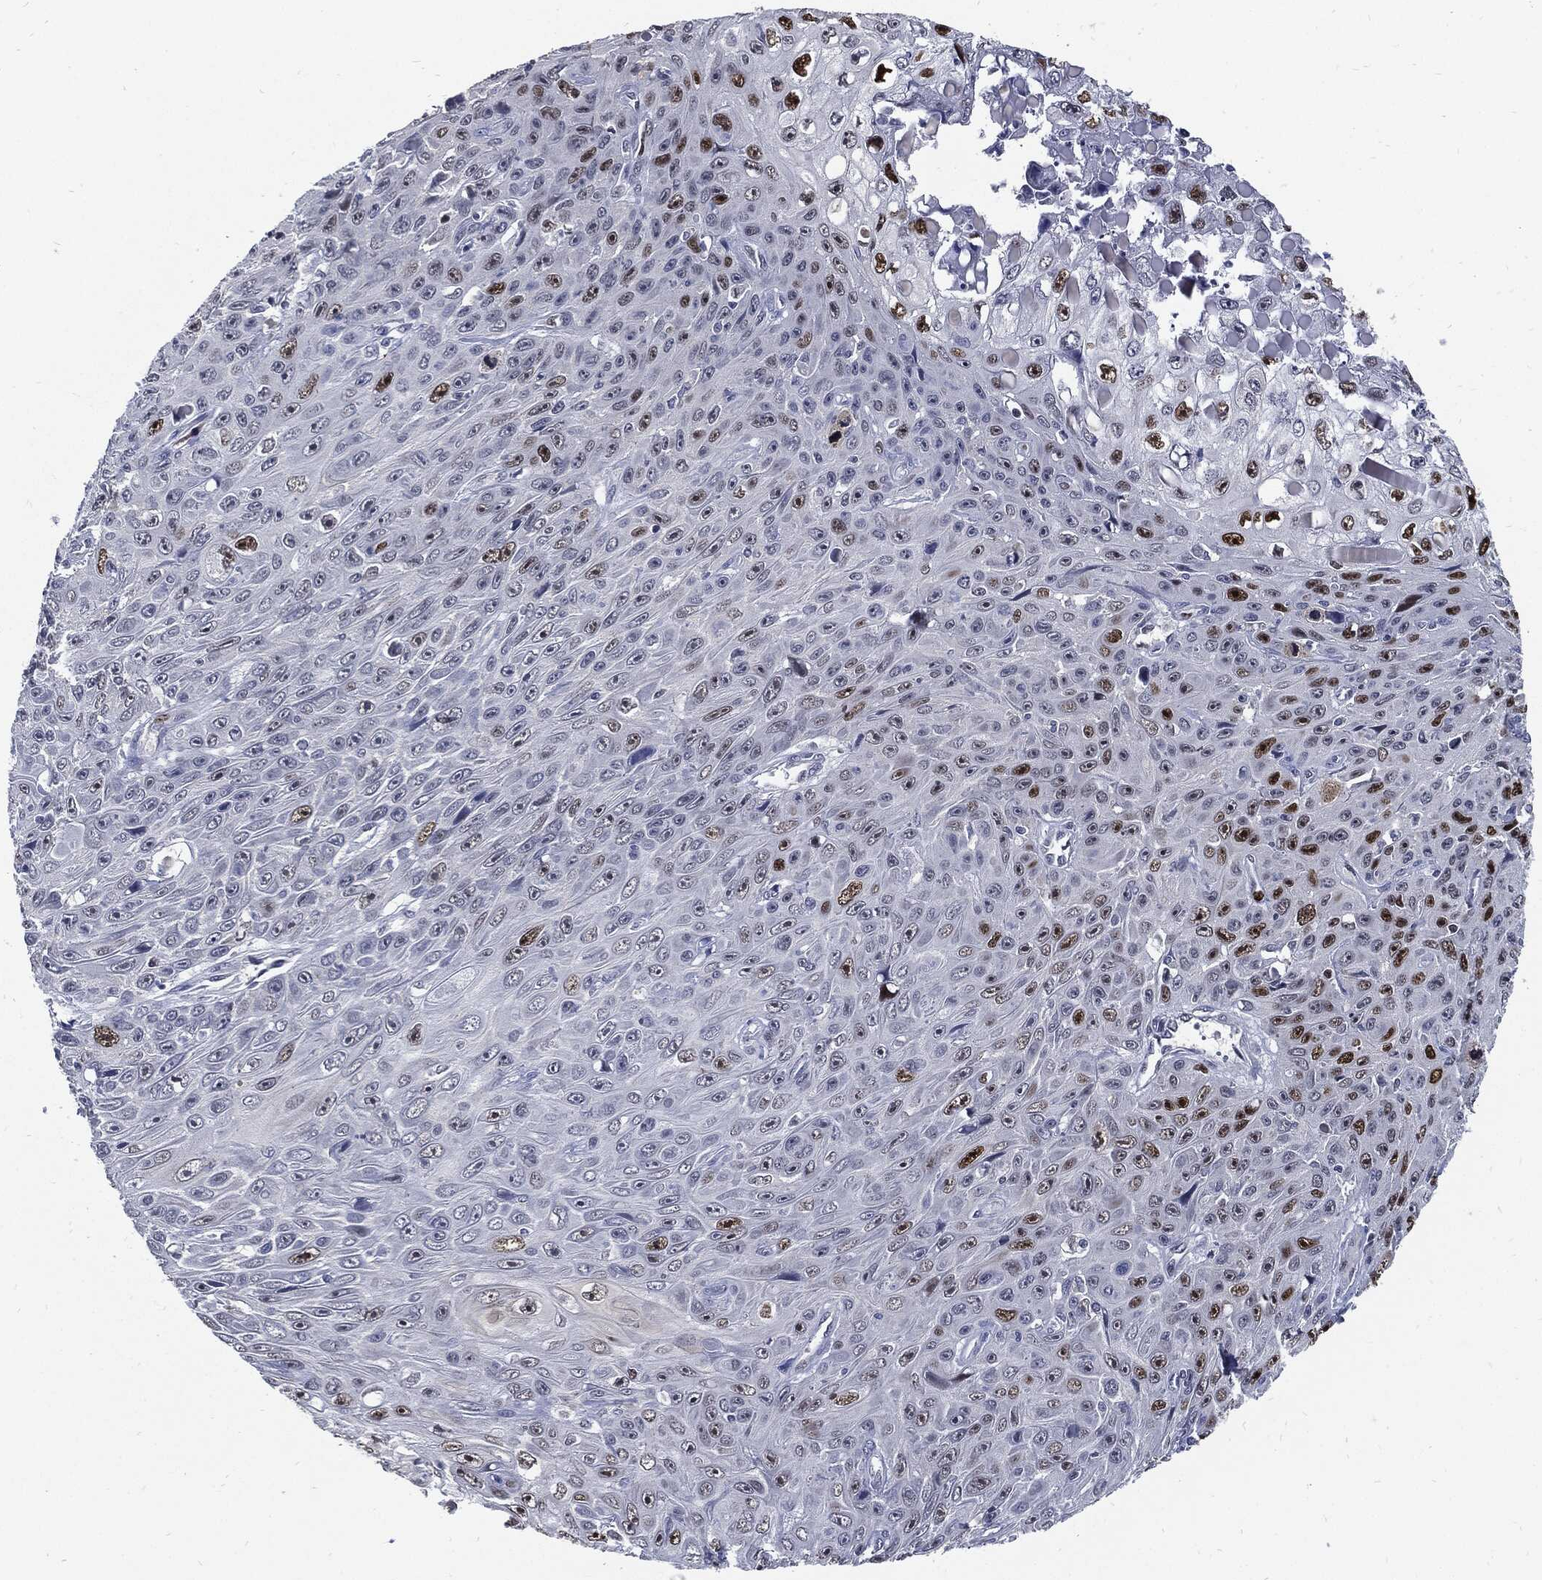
{"staining": {"intensity": "strong", "quantity": "<25%", "location": "nuclear"}, "tissue": "skin cancer", "cell_type": "Tumor cells", "image_type": "cancer", "snomed": [{"axis": "morphology", "description": "Squamous cell carcinoma, NOS"}, {"axis": "topography", "description": "Skin"}], "caption": "Immunohistochemical staining of squamous cell carcinoma (skin) shows medium levels of strong nuclear protein staining in approximately <25% of tumor cells.", "gene": "NBN", "patient": {"sex": "male", "age": 82}}